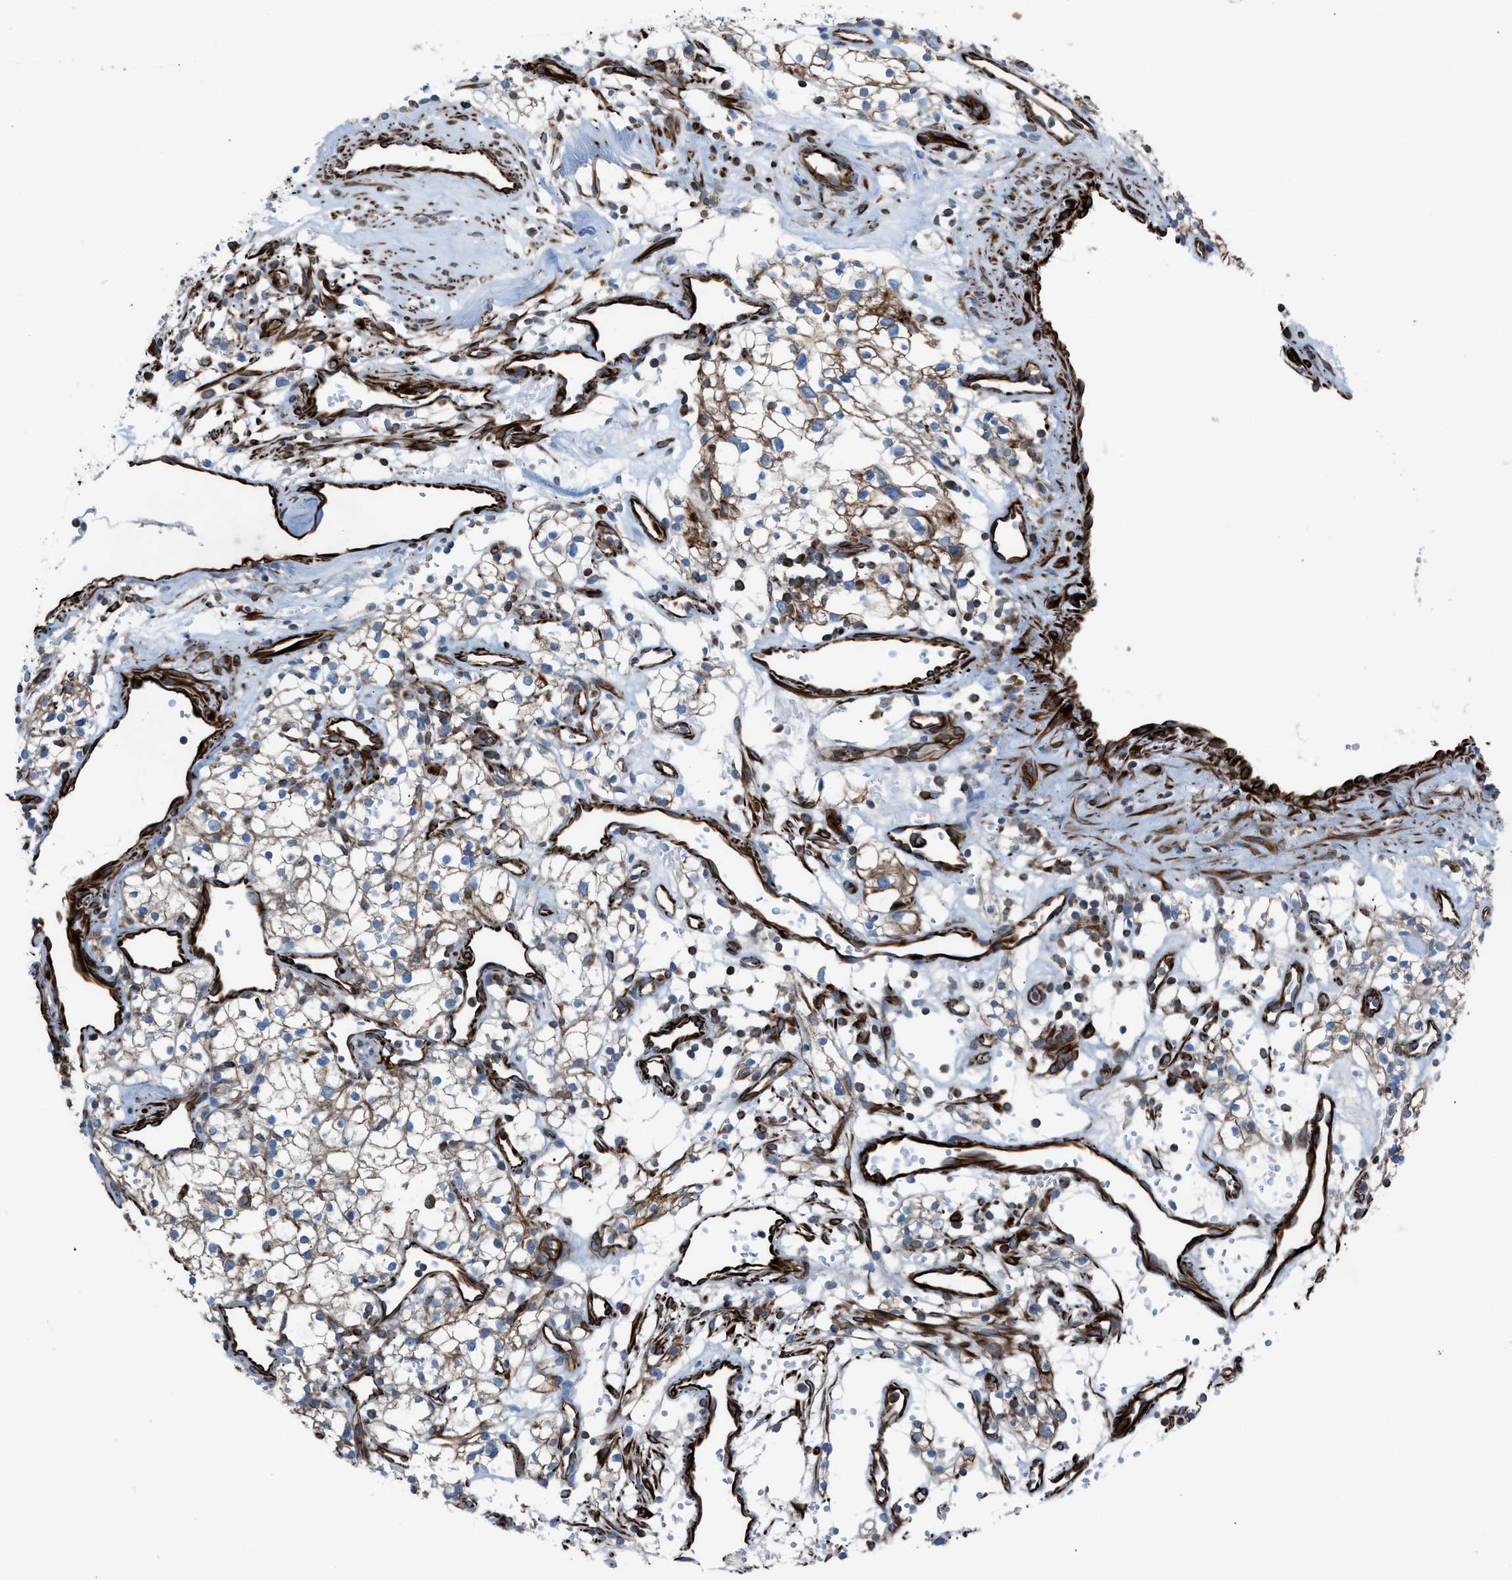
{"staining": {"intensity": "weak", "quantity": "25%-75%", "location": "cytoplasmic/membranous"}, "tissue": "renal cancer", "cell_type": "Tumor cells", "image_type": "cancer", "snomed": [{"axis": "morphology", "description": "Adenocarcinoma, NOS"}, {"axis": "topography", "description": "Kidney"}], "caption": "Brown immunohistochemical staining in human renal adenocarcinoma displays weak cytoplasmic/membranous expression in about 25%-75% of tumor cells.", "gene": "CABP7", "patient": {"sex": "male", "age": 59}}